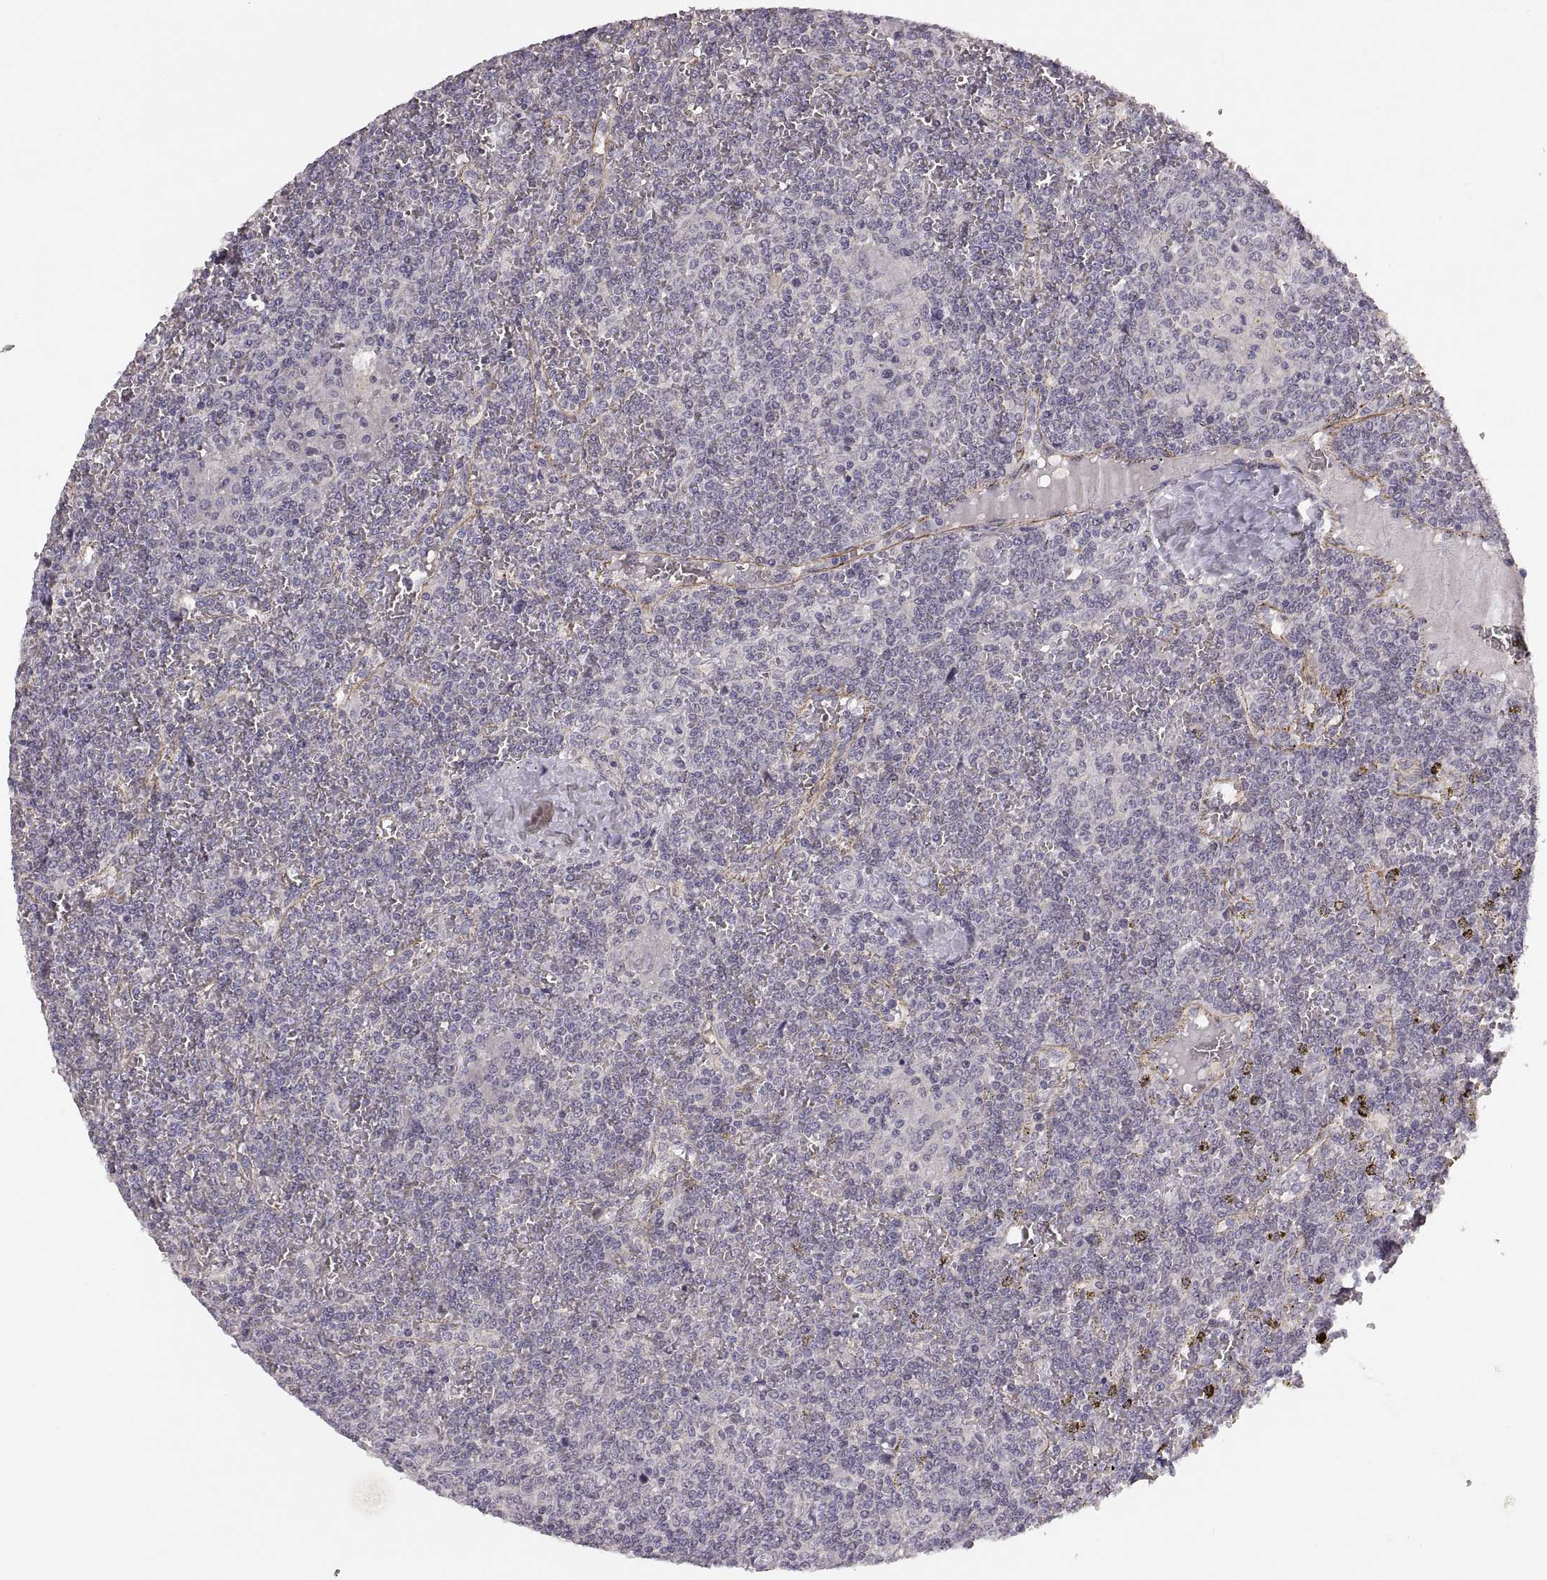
{"staining": {"intensity": "negative", "quantity": "none", "location": "none"}, "tissue": "lymphoma", "cell_type": "Tumor cells", "image_type": "cancer", "snomed": [{"axis": "morphology", "description": "Malignant lymphoma, non-Hodgkin's type, Low grade"}, {"axis": "topography", "description": "Spleen"}], "caption": "IHC of lymphoma demonstrates no positivity in tumor cells.", "gene": "CDH2", "patient": {"sex": "female", "age": 19}}